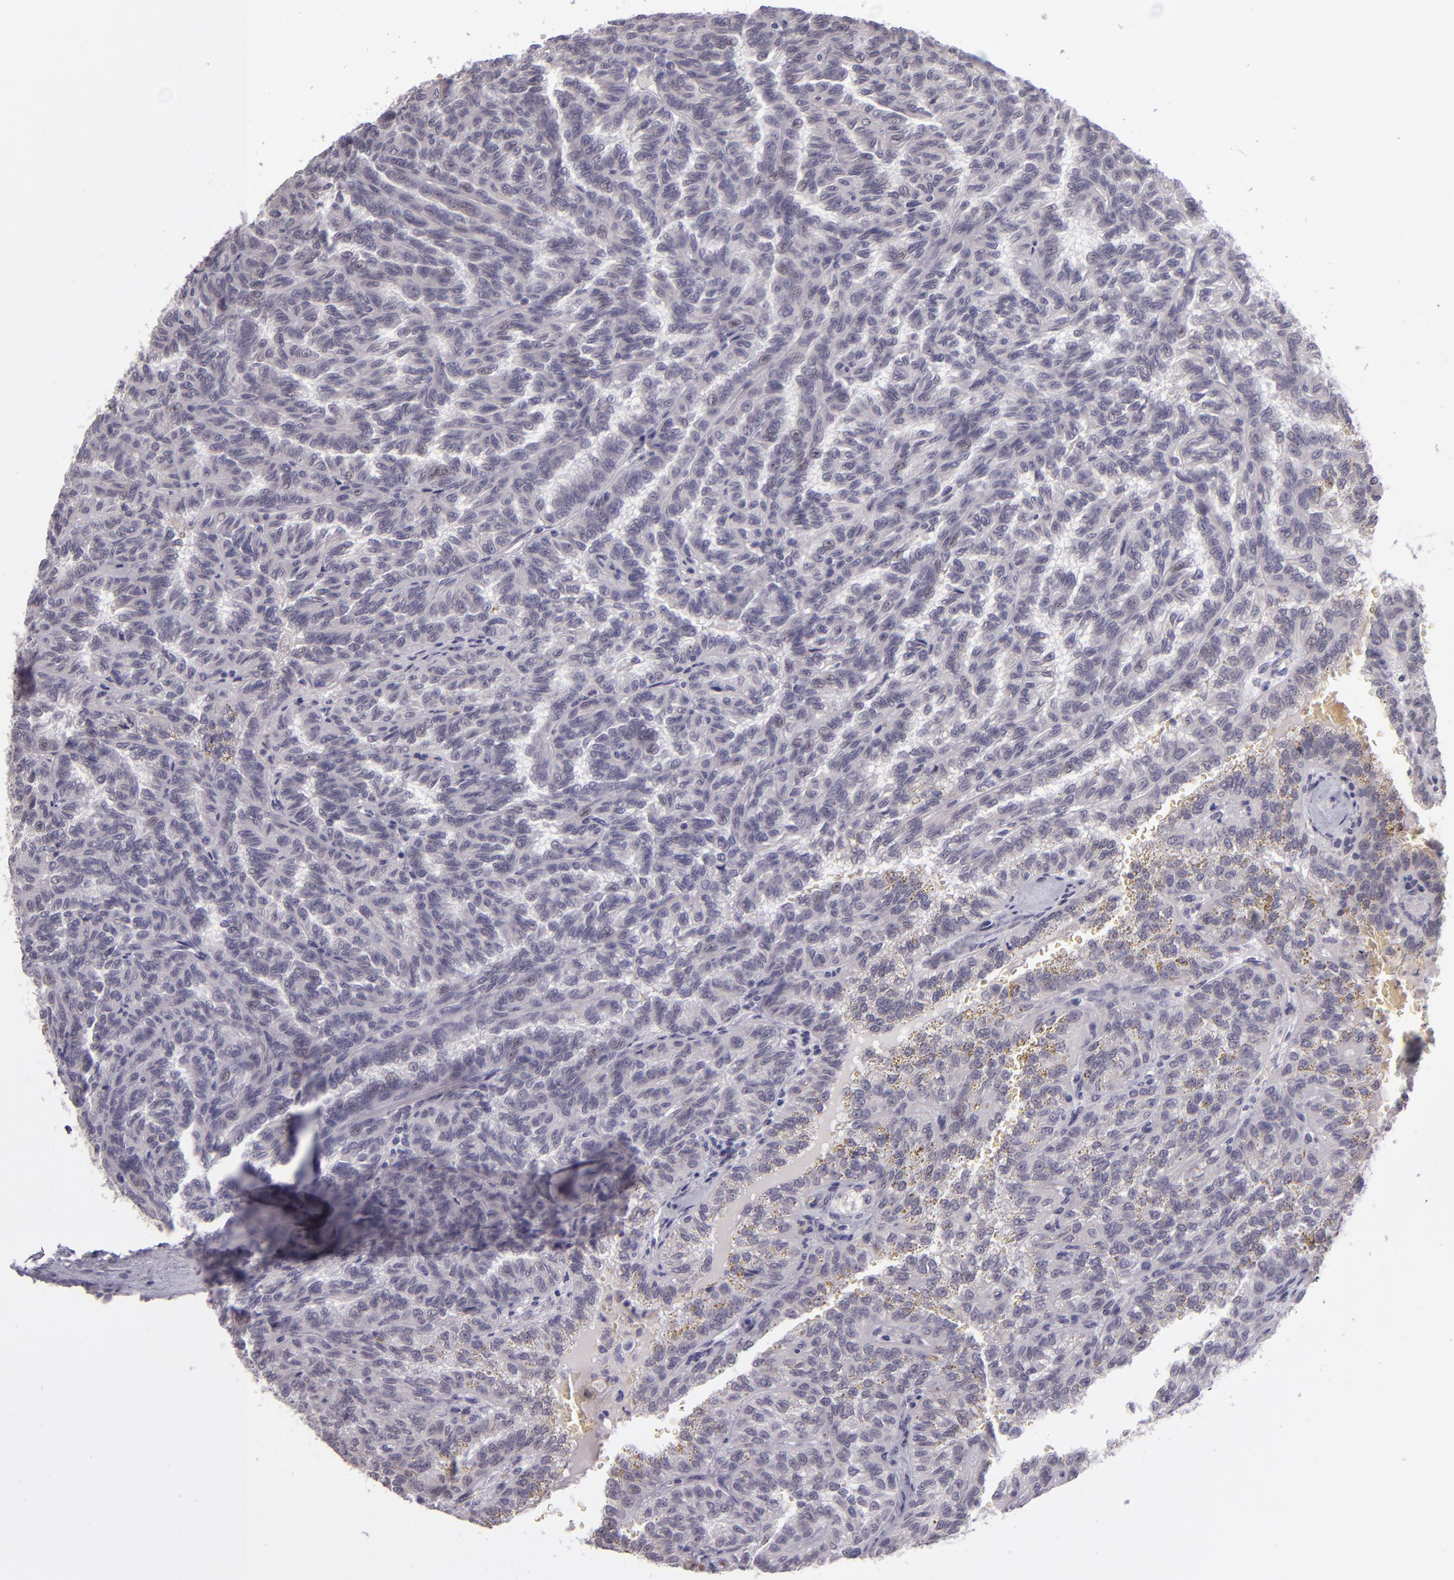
{"staining": {"intensity": "negative", "quantity": "none", "location": "none"}, "tissue": "renal cancer", "cell_type": "Tumor cells", "image_type": "cancer", "snomed": [{"axis": "morphology", "description": "Inflammation, NOS"}, {"axis": "morphology", "description": "Adenocarcinoma, NOS"}, {"axis": "topography", "description": "Kidney"}], "caption": "This is a micrograph of IHC staining of adenocarcinoma (renal), which shows no staining in tumor cells. (DAB (3,3'-diaminobenzidine) immunohistochemistry, high magnification).", "gene": "SNCB", "patient": {"sex": "male", "age": 68}}